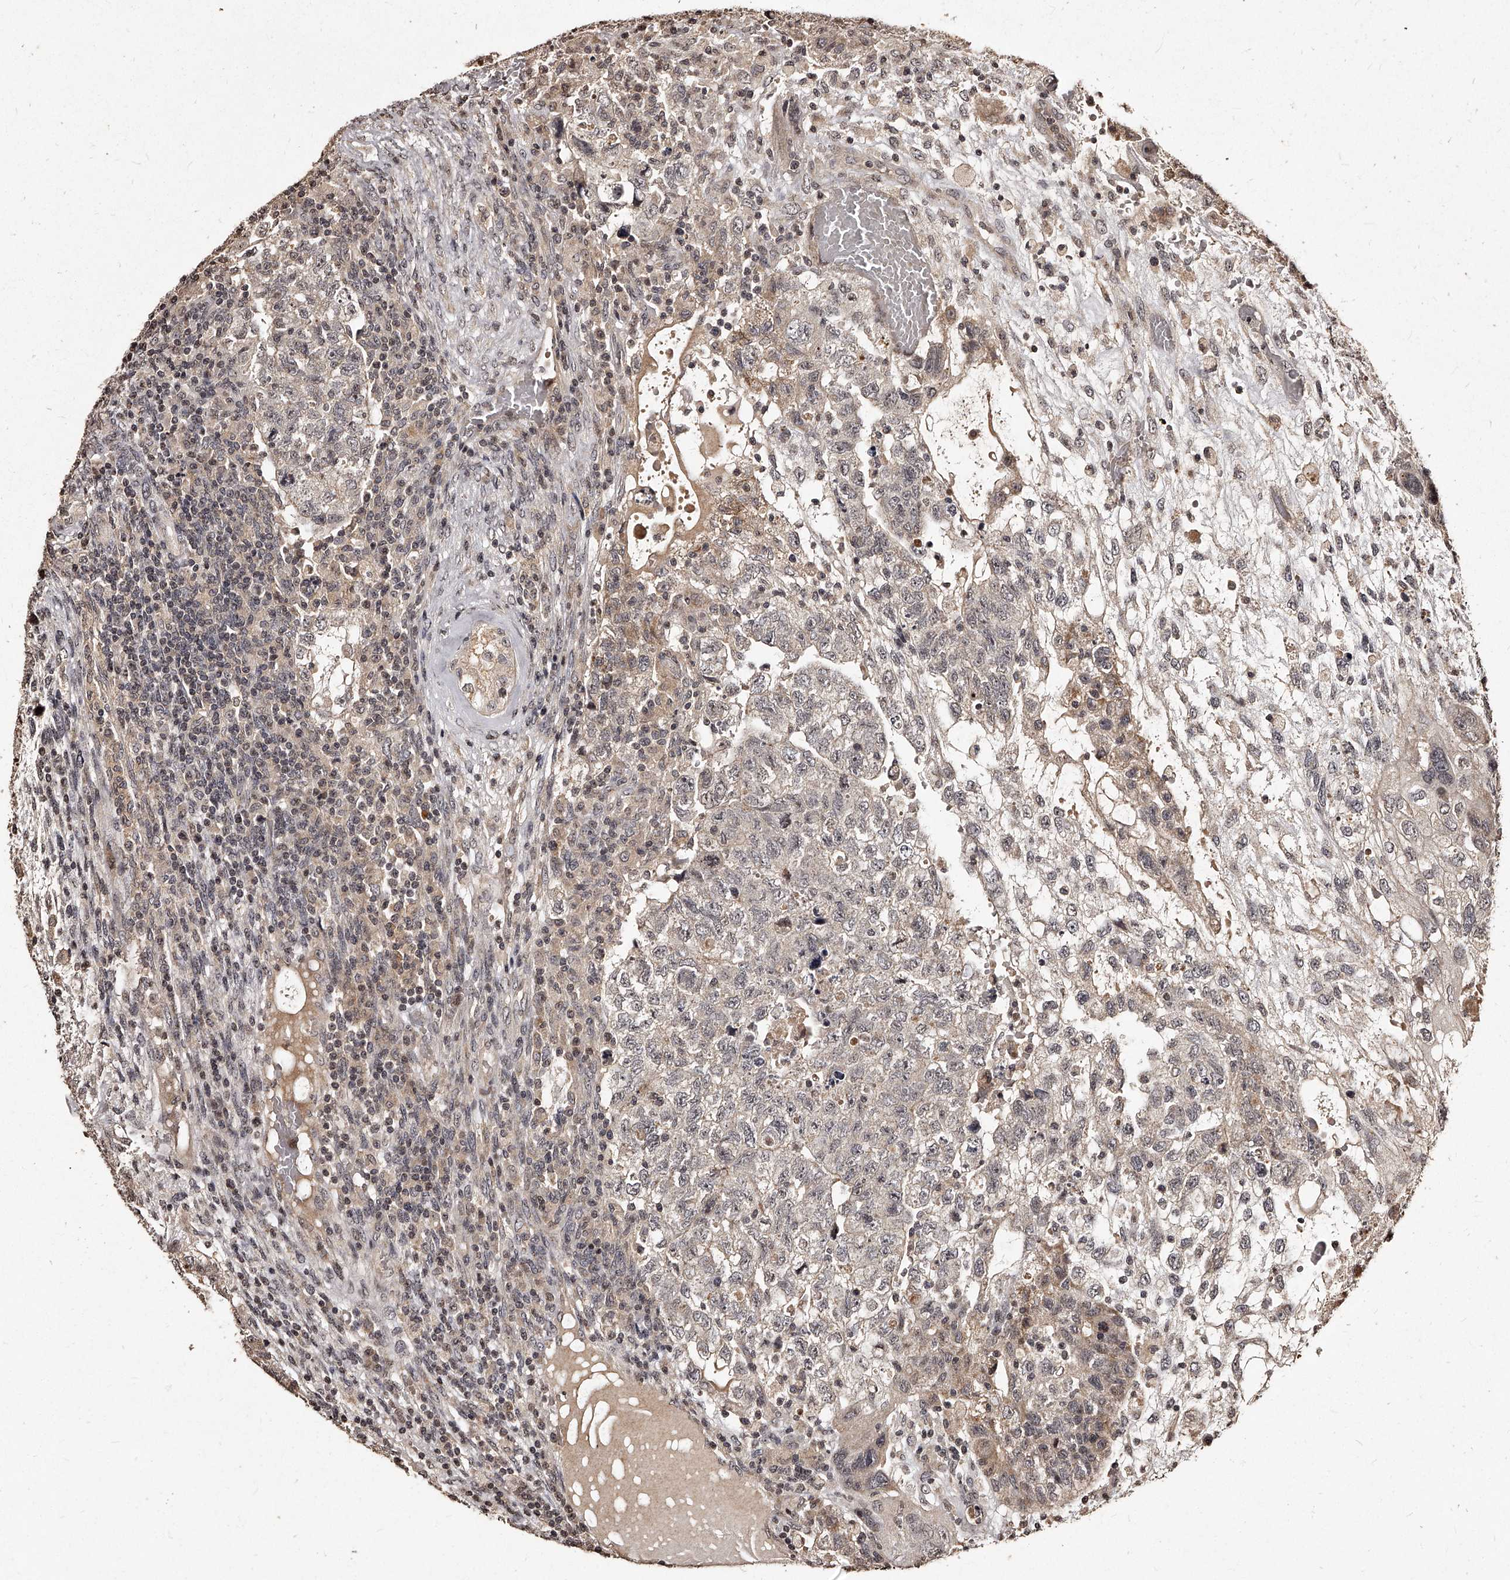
{"staining": {"intensity": "moderate", "quantity": "<25%", "location": "cytoplasmic/membranous"}, "tissue": "testis cancer", "cell_type": "Tumor cells", "image_type": "cancer", "snomed": [{"axis": "morphology", "description": "Carcinoma, Embryonal, NOS"}, {"axis": "topography", "description": "Testis"}], "caption": "The histopathology image demonstrates immunohistochemical staining of testis embryonal carcinoma. There is moderate cytoplasmic/membranous positivity is seen in about <25% of tumor cells. (IHC, brightfield microscopy, high magnification).", "gene": "TSHR", "patient": {"sex": "male", "age": 36}}